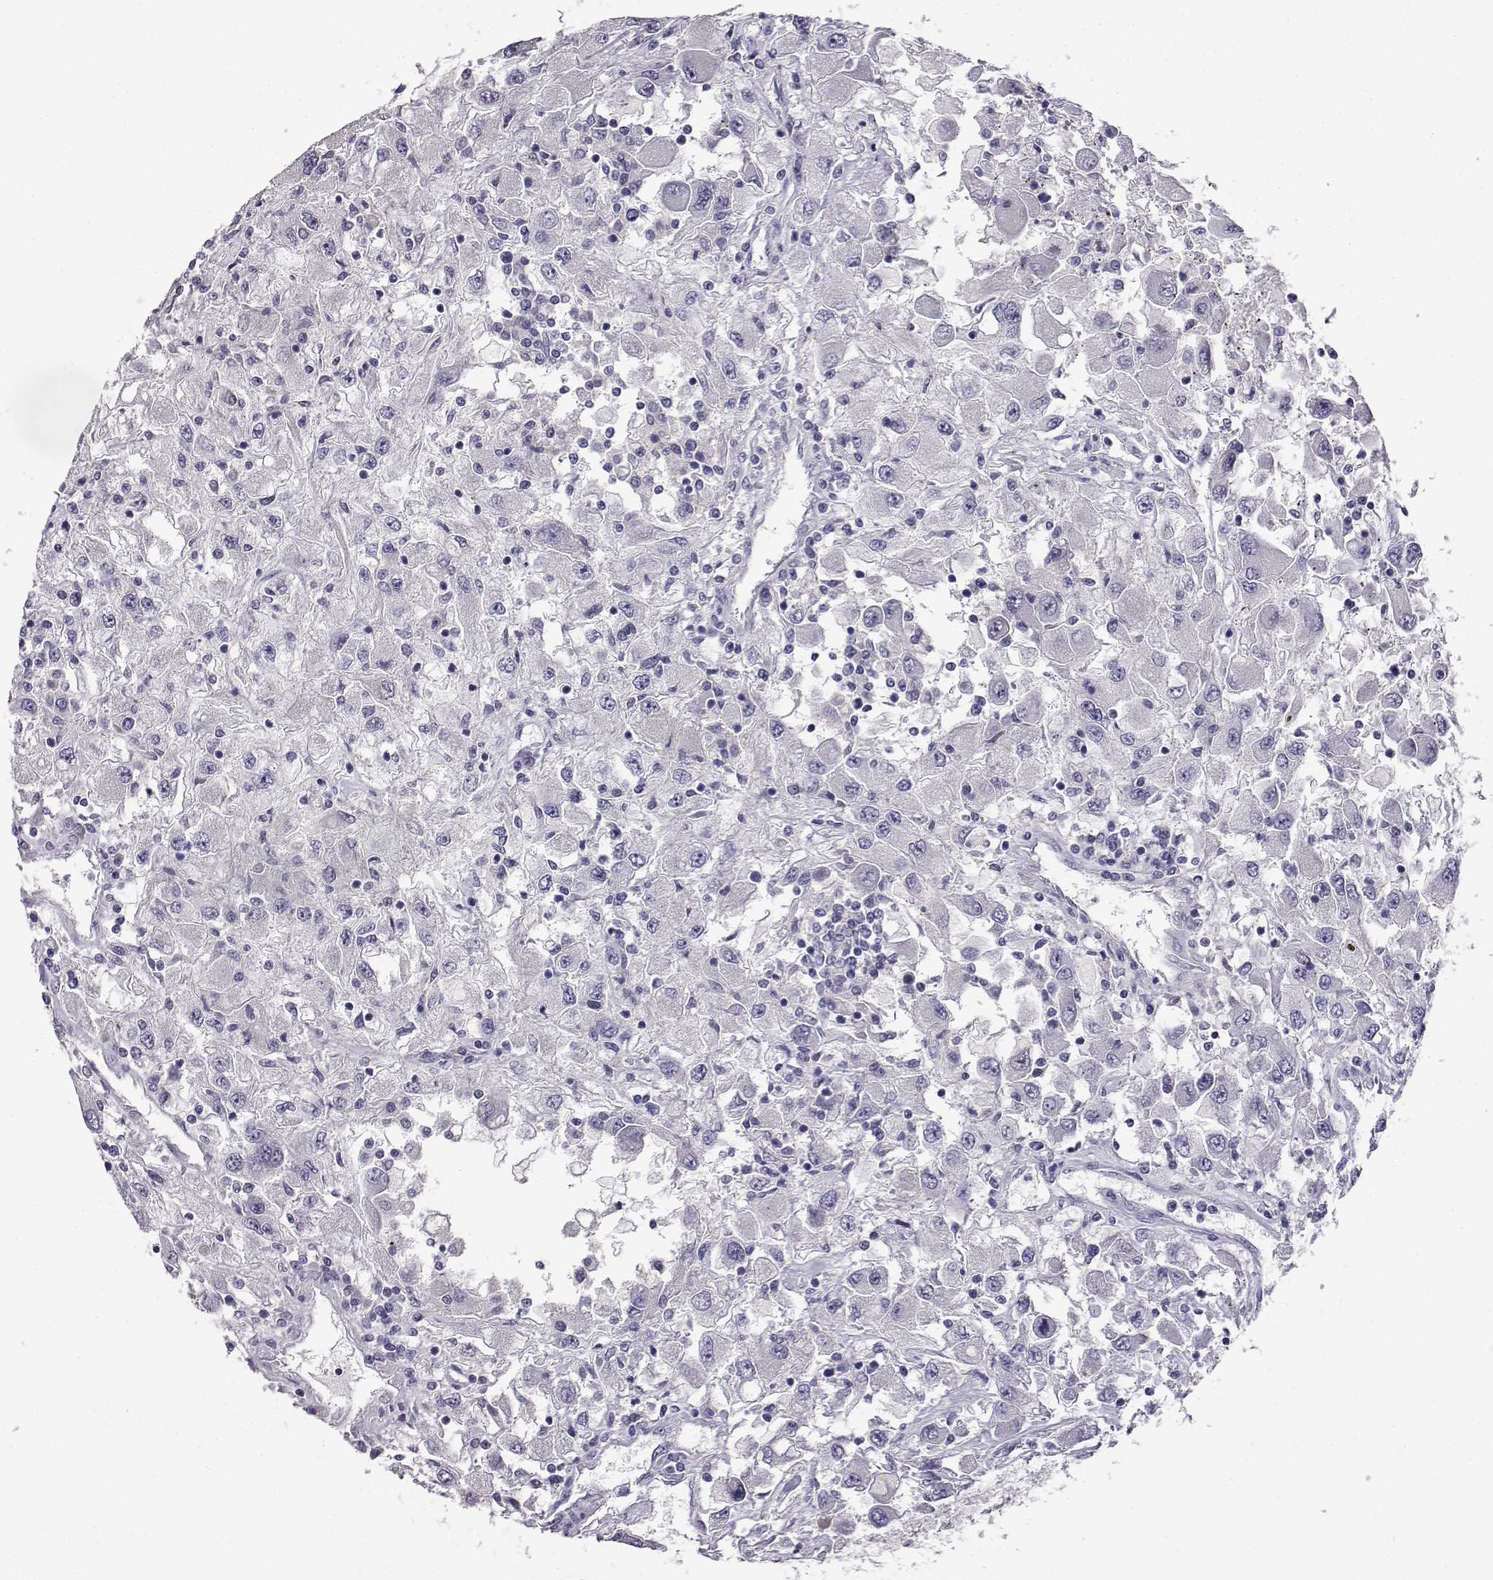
{"staining": {"intensity": "negative", "quantity": "none", "location": "none"}, "tissue": "renal cancer", "cell_type": "Tumor cells", "image_type": "cancer", "snomed": [{"axis": "morphology", "description": "Adenocarcinoma, NOS"}, {"axis": "topography", "description": "Kidney"}], "caption": "A high-resolution image shows IHC staining of renal adenocarcinoma, which demonstrates no significant staining in tumor cells.", "gene": "AKR1B1", "patient": {"sex": "female", "age": 67}}